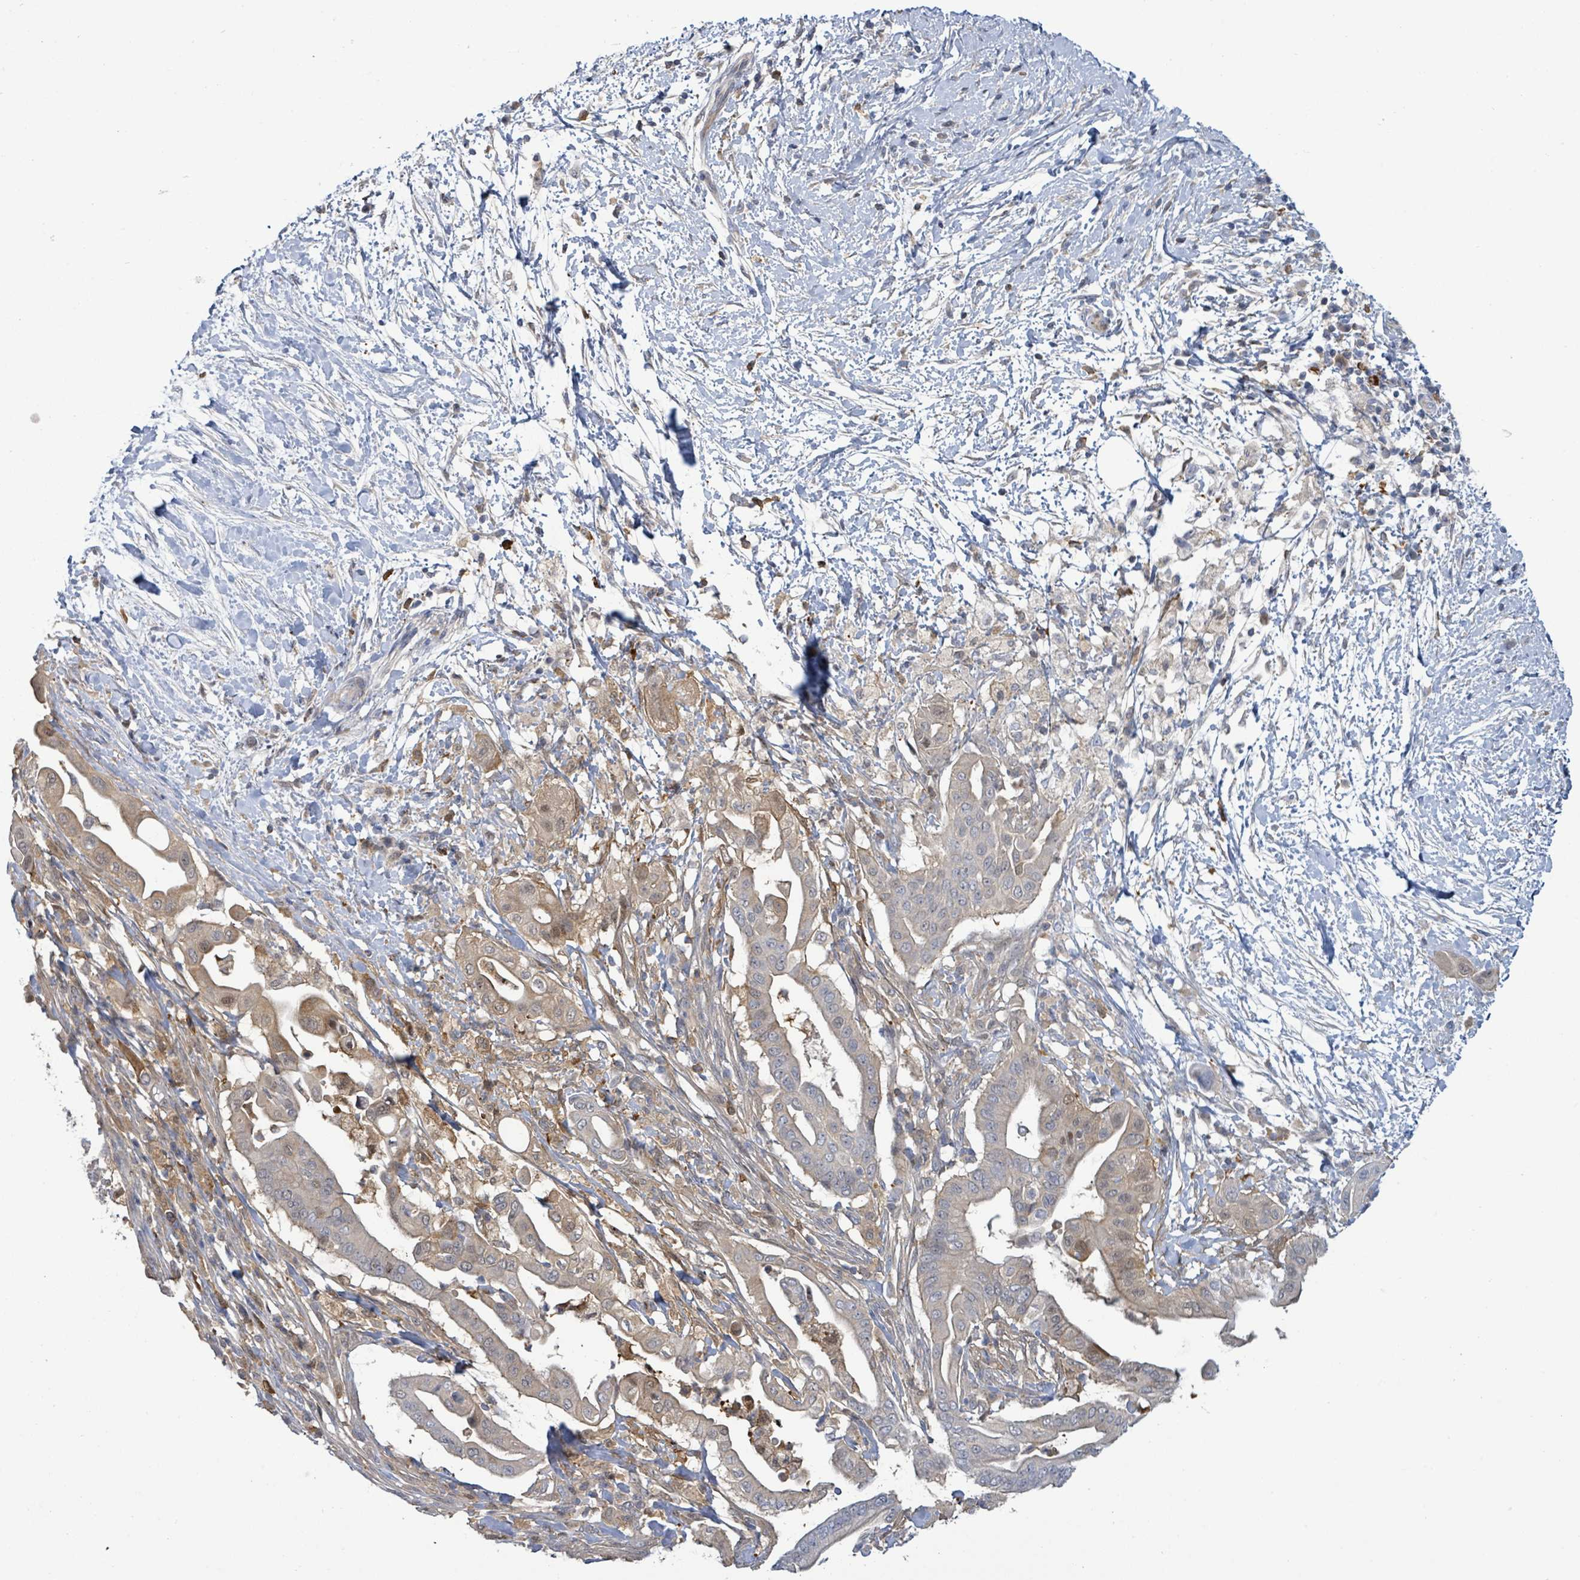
{"staining": {"intensity": "weak", "quantity": "<25%", "location": "cytoplasmic/membranous"}, "tissue": "pancreatic cancer", "cell_type": "Tumor cells", "image_type": "cancer", "snomed": [{"axis": "morphology", "description": "Adenocarcinoma, NOS"}, {"axis": "topography", "description": "Pancreas"}], "caption": "A micrograph of human pancreatic cancer (adenocarcinoma) is negative for staining in tumor cells.", "gene": "PGAM1", "patient": {"sex": "male", "age": 68}}